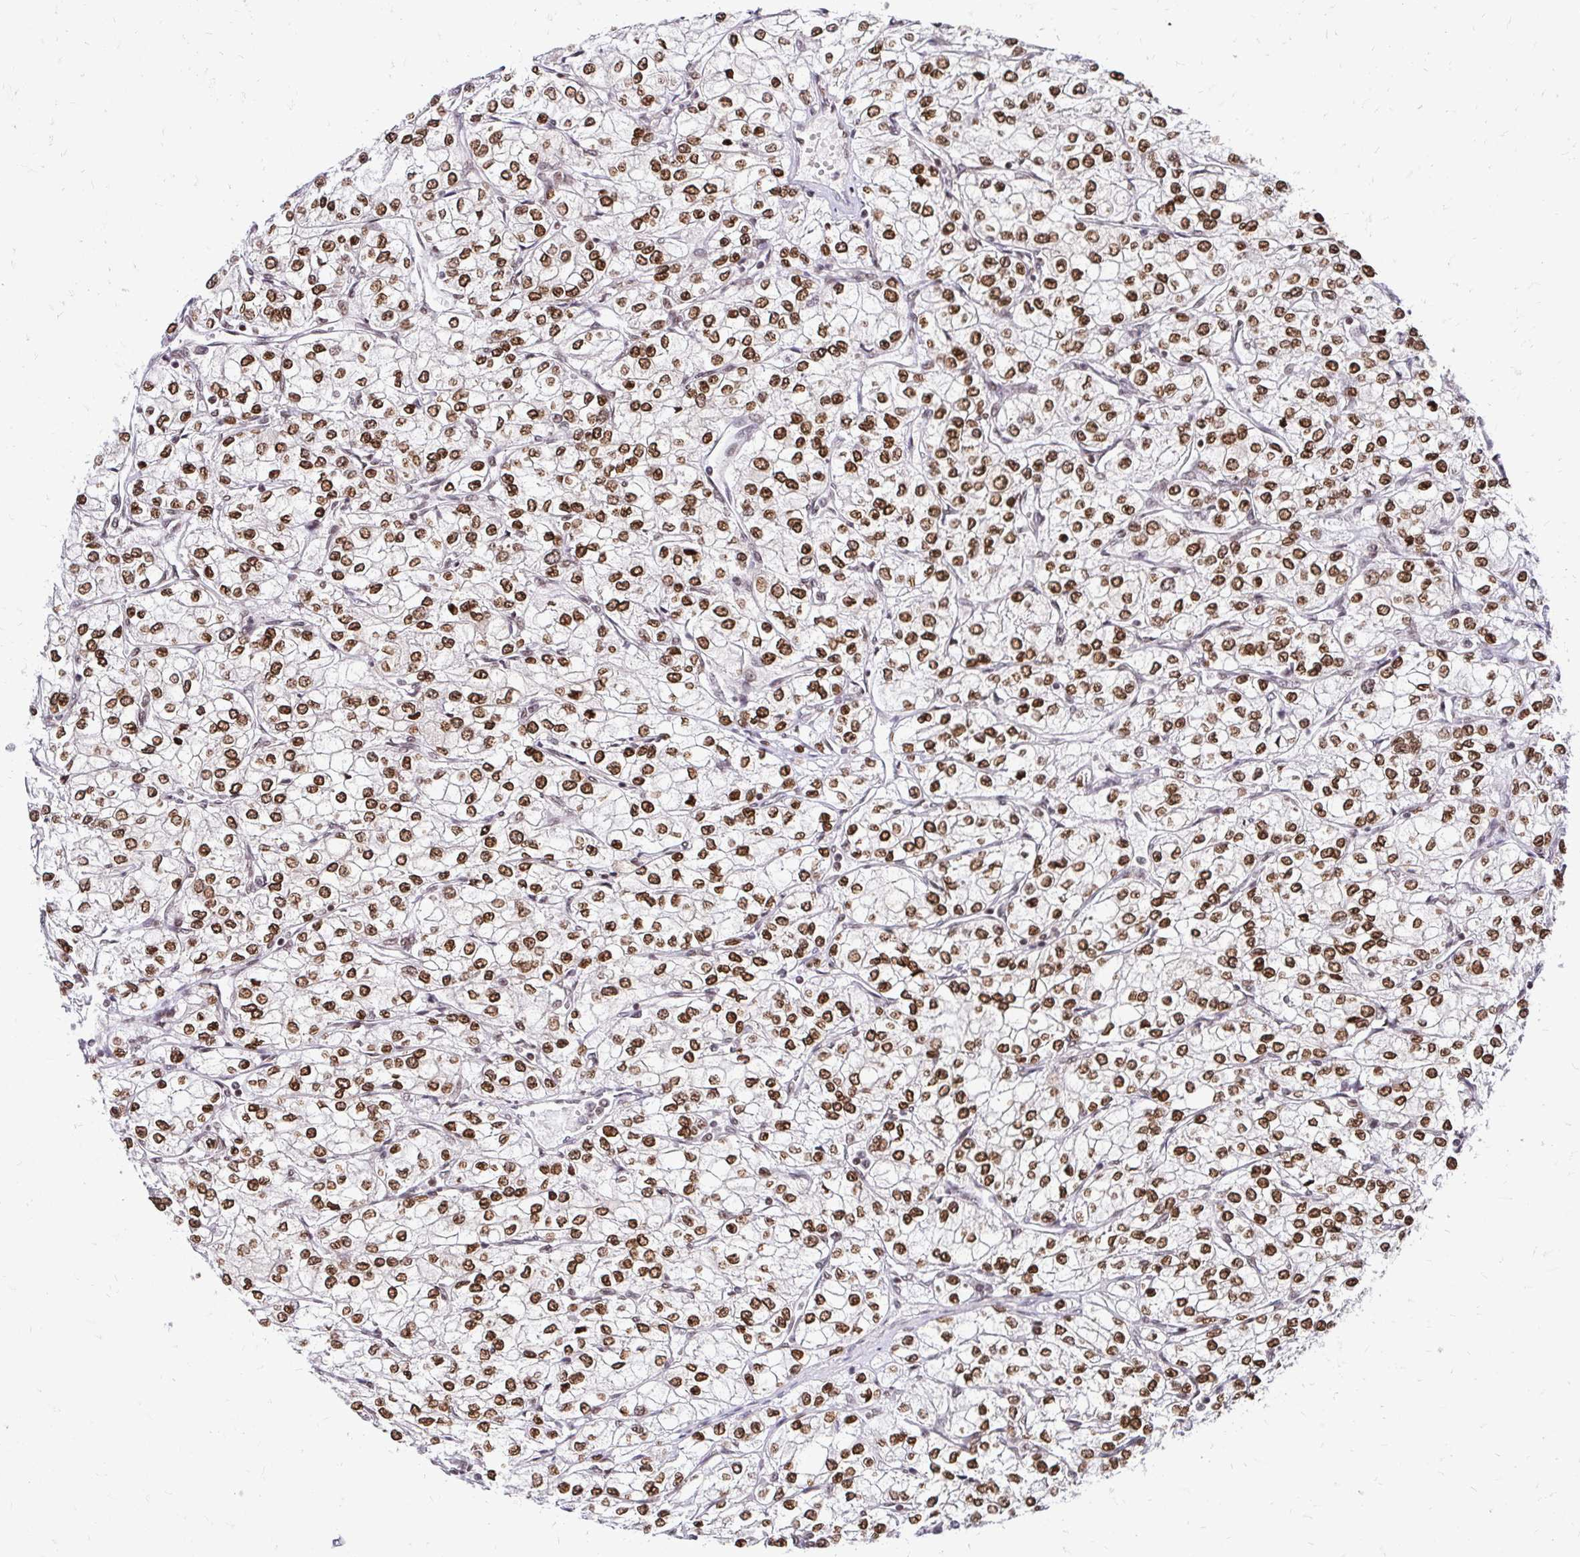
{"staining": {"intensity": "strong", "quantity": ">75%", "location": "nuclear"}, "tissue": "renal cancer", "cell_type": "Tumor cells", "image_type": "cancer", "snomed": [{"axis": "morphology", "description": "Adenocarcinoma, NOS"}, {"axis": "topography", "description": "Kidney"}], "caption": "Immunohistochemistry (DAB (3,3'-diaminobenzidine)) staining of renal cancer (adenocarcinoma) displays strong nuclear protein staining in about >75% of tumor cells.", "gene": "GLYR1", "patient": {"sex": "male", "age": 80}}